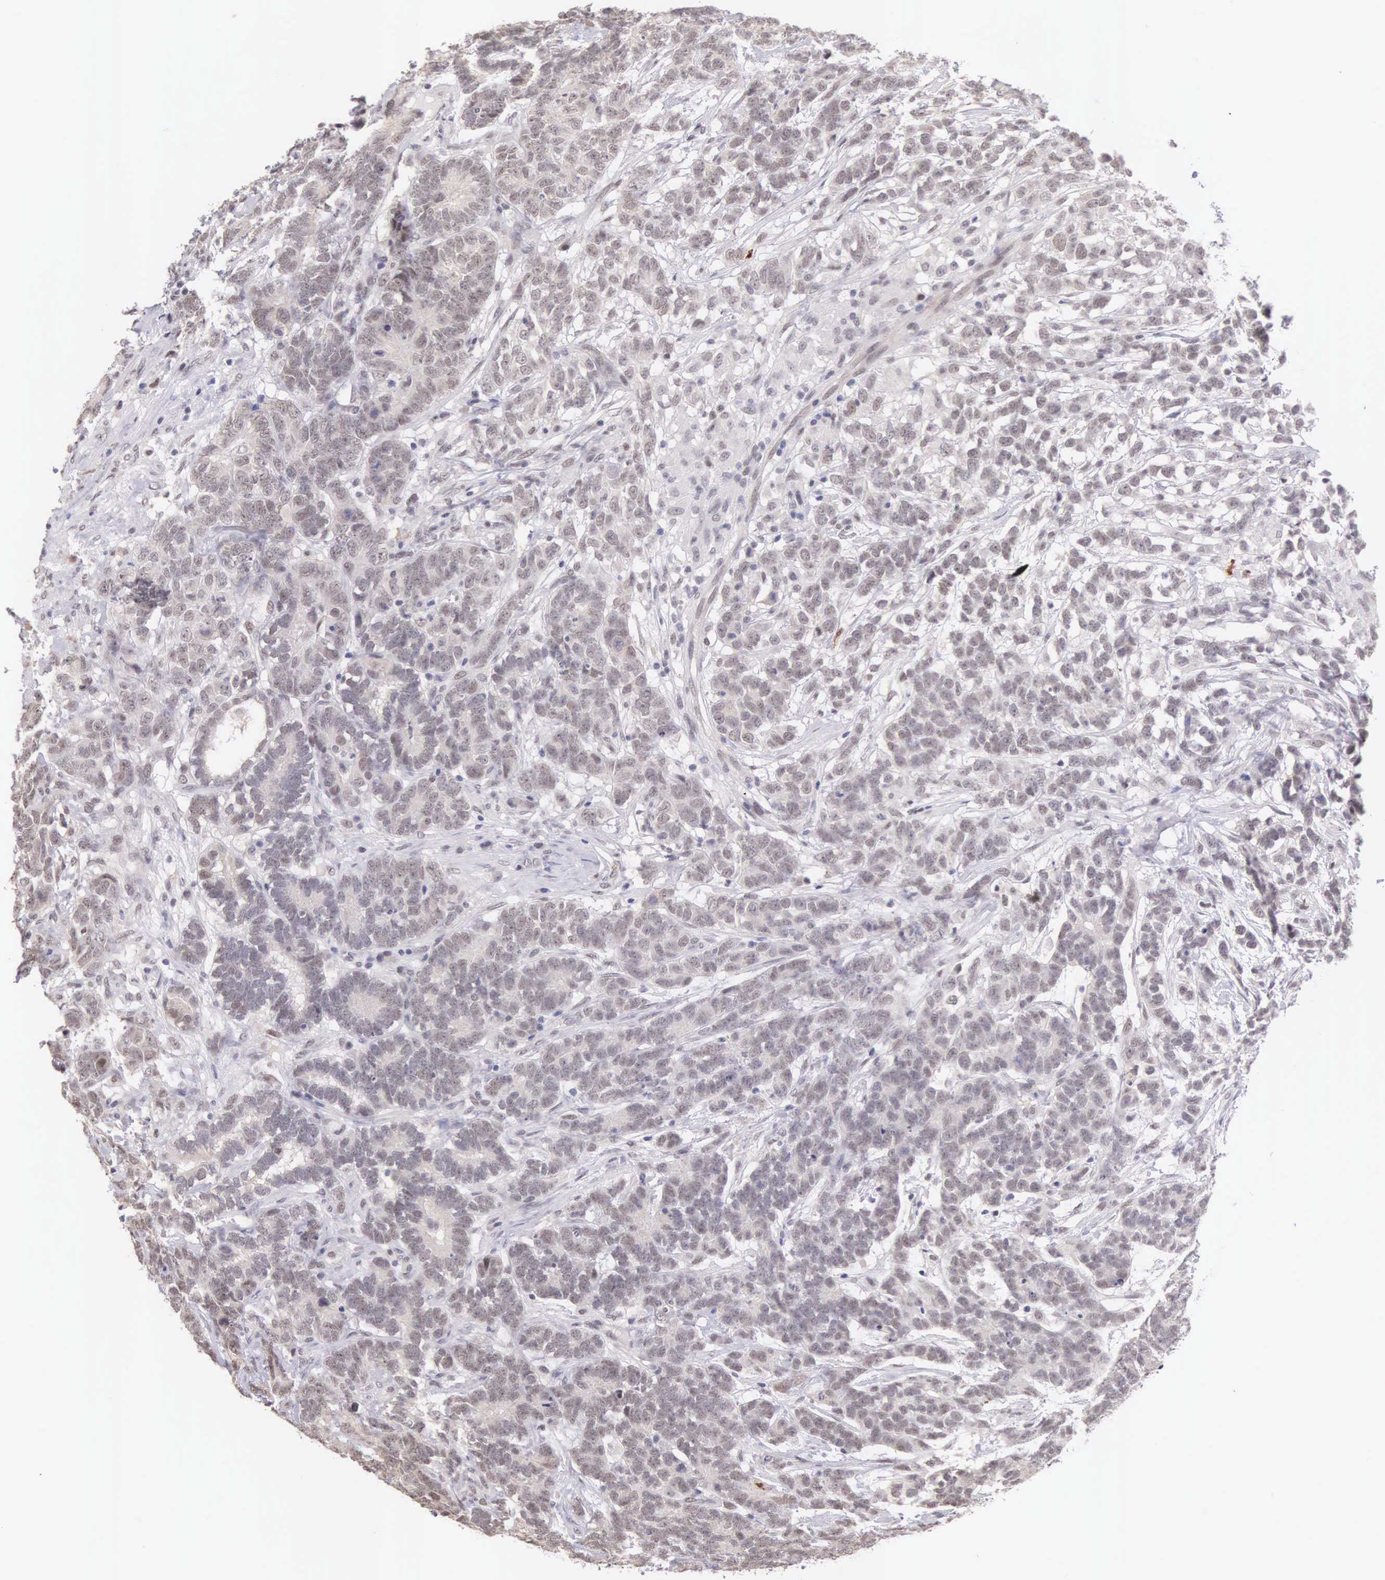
{"staining": {"intensity": "weak", "quantity": "<25%", "location": "nuclear"}, "tissue": "testis cancer", "cell_type": "Tumor cells", "image_type": "cancer", "snomed": [{"axis": "morphology", "description": "Carcinoma, Embryonal, NOS"}, {"axis": "topography", "description": "Testis"}], "caption": "A photomicrograph of human testis embryonal carcinoma is negative for staining in tumor cells. Brightfield microscopy of immunohistochemistry (IHC) stained with DAB (3,3'-diaminobenzidine) (brown) and hematoxylin (blue), captured at high magnification.", "gene": "HMGXB4", "patient": {"sex": "male", "age": 26}}